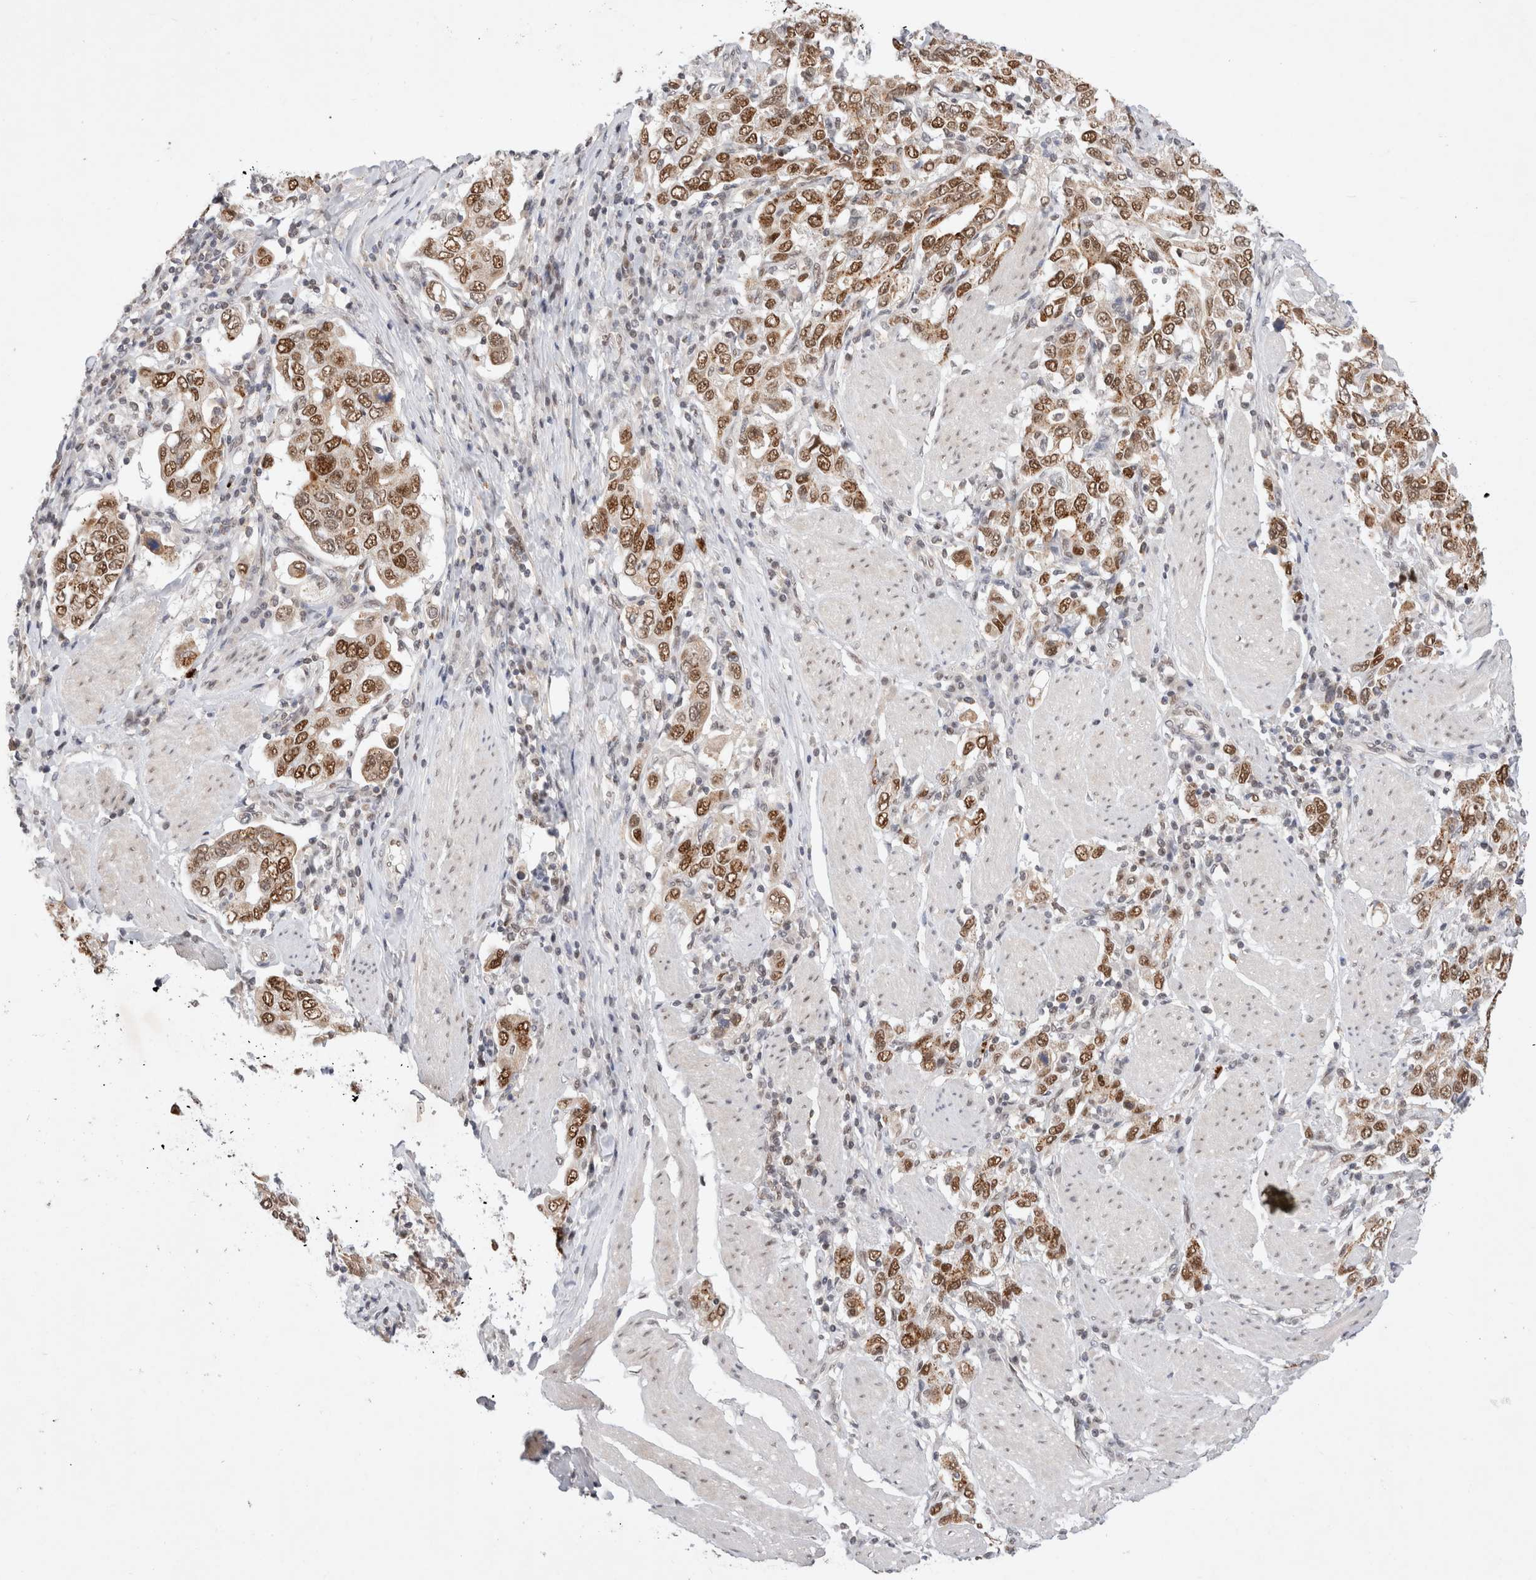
{"staining": {"intensity": "moderate", "quantity": ">75%", "location": "nuclear"}, "tissue": "stomach cancer", "cell_type": "Tumor cells", "image_type": "cancer", "snomed": [{"axis": "morphology", "description": "Adenocarcinoma, NOS"}, {"axis": "topography", "description": "Stomach, upper"}], "caption": "Human stomach cancer (adenocarcinoma) stained for a protein (brown) reveals moderate nuclear positive staining in about >75% of tumor cells.", "gene": "GTF2I", "patient": {"sex": "male", "age": 62}}